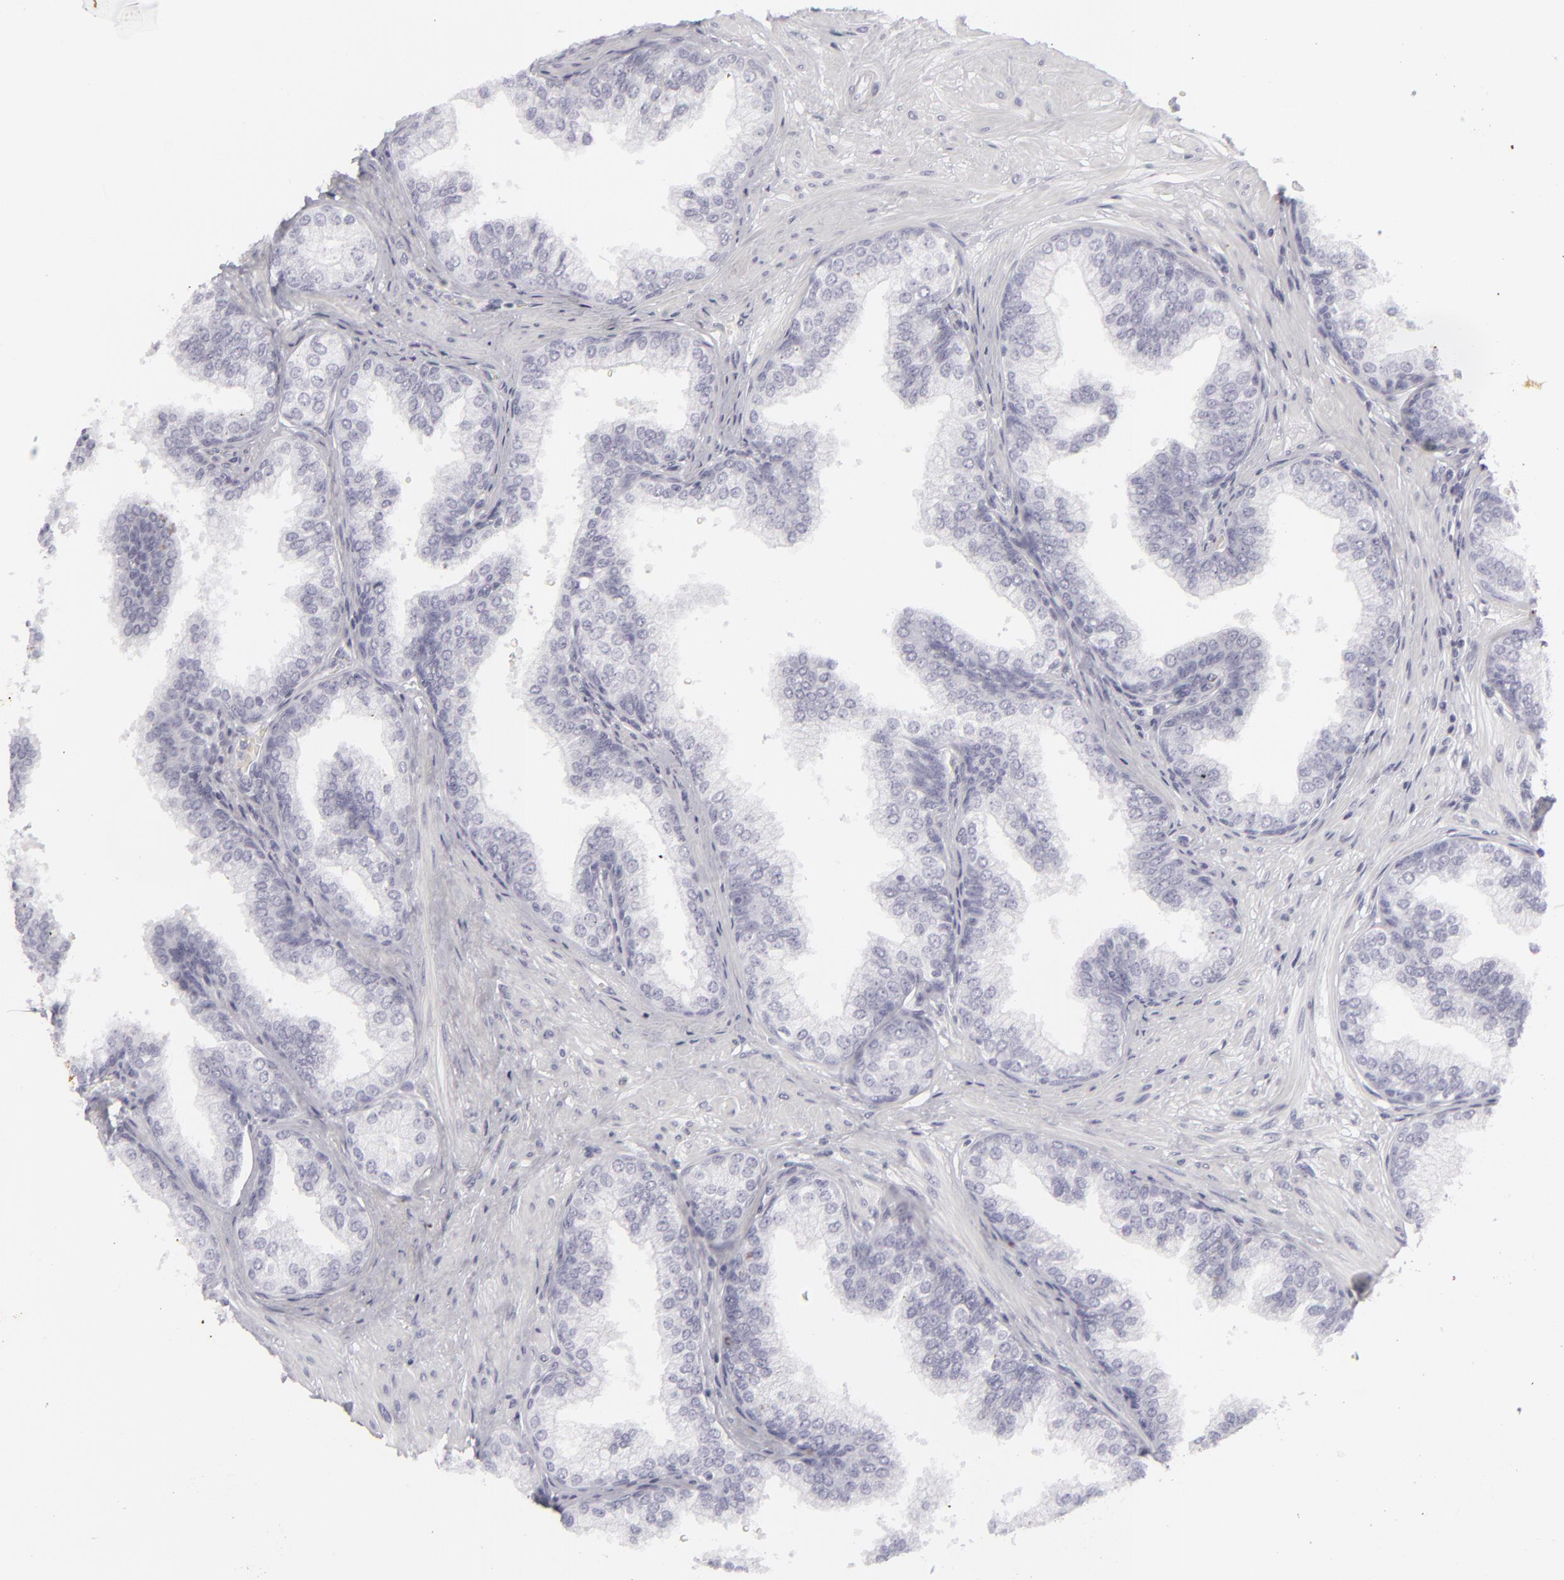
{"staining": {"intensity": "negative", "quantity": "none", "location": "none"}, "tissue": "prostate", "cell_type": "Glandular cells", "image_type": "normal", "snomed": [{"axis": "morphology", "description": "Normal tissue, NOS"}, {"axis": "topography", "description": "Prostate"}], "caption": "Immunohistochemistry of benign prostate reveals no staining in glandular cells.", "gene": "KRT1", "patient": {"sex": "male", "age": 60}}